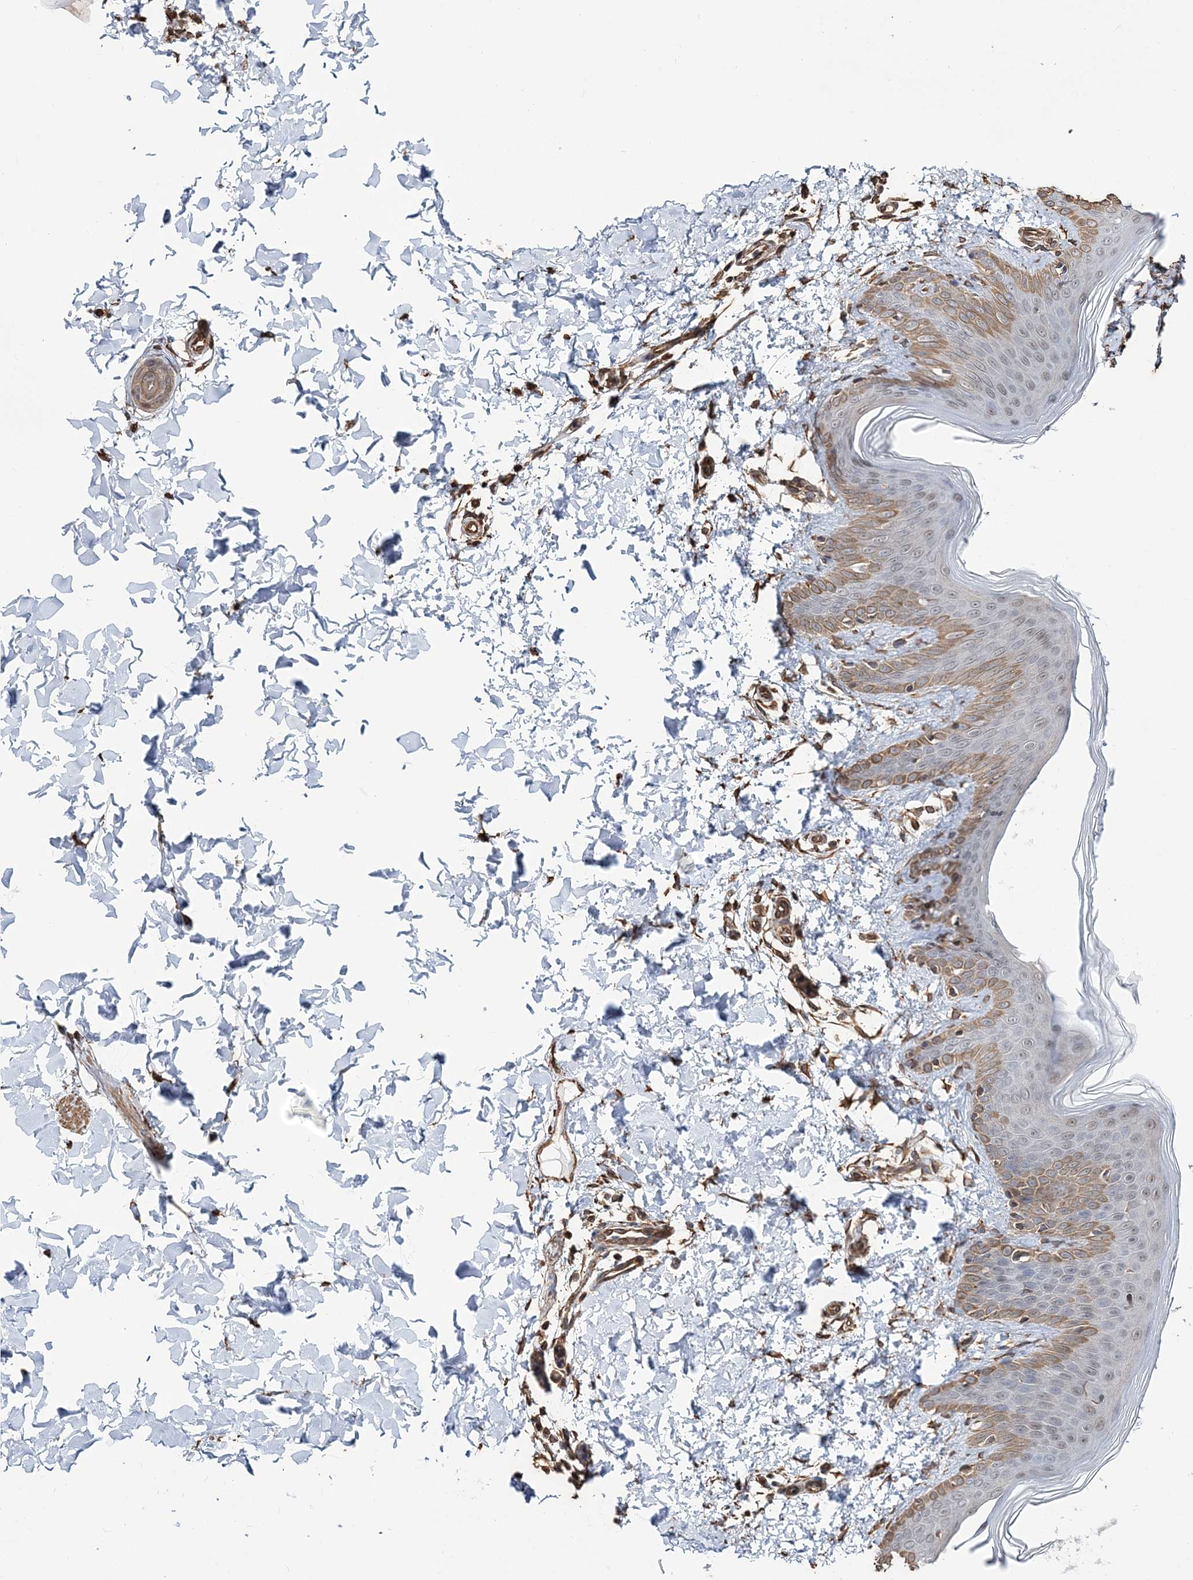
{"staining": {"intensity": "strong", "quantity": ">75%", "location": "cytoplasmic/membranous,nuclear"}, "tissue": "skin", "cell_type": "Fibroblasts", "image_type": "normal", "snomed": [{"axis": "morphology", "description": "Normal tissue, NOS"}, {"axis": "topography", "description": "Skin"}], "caption": "Approximately >75% of fibroblasts in unremarkable skin reveal strong cytoplasmic/membranous,nuclear protein positivity as visualized by brown immunohistochemical staining.", "gene": "ATP11B", "patient": {"sex": "male", "age": 36}}